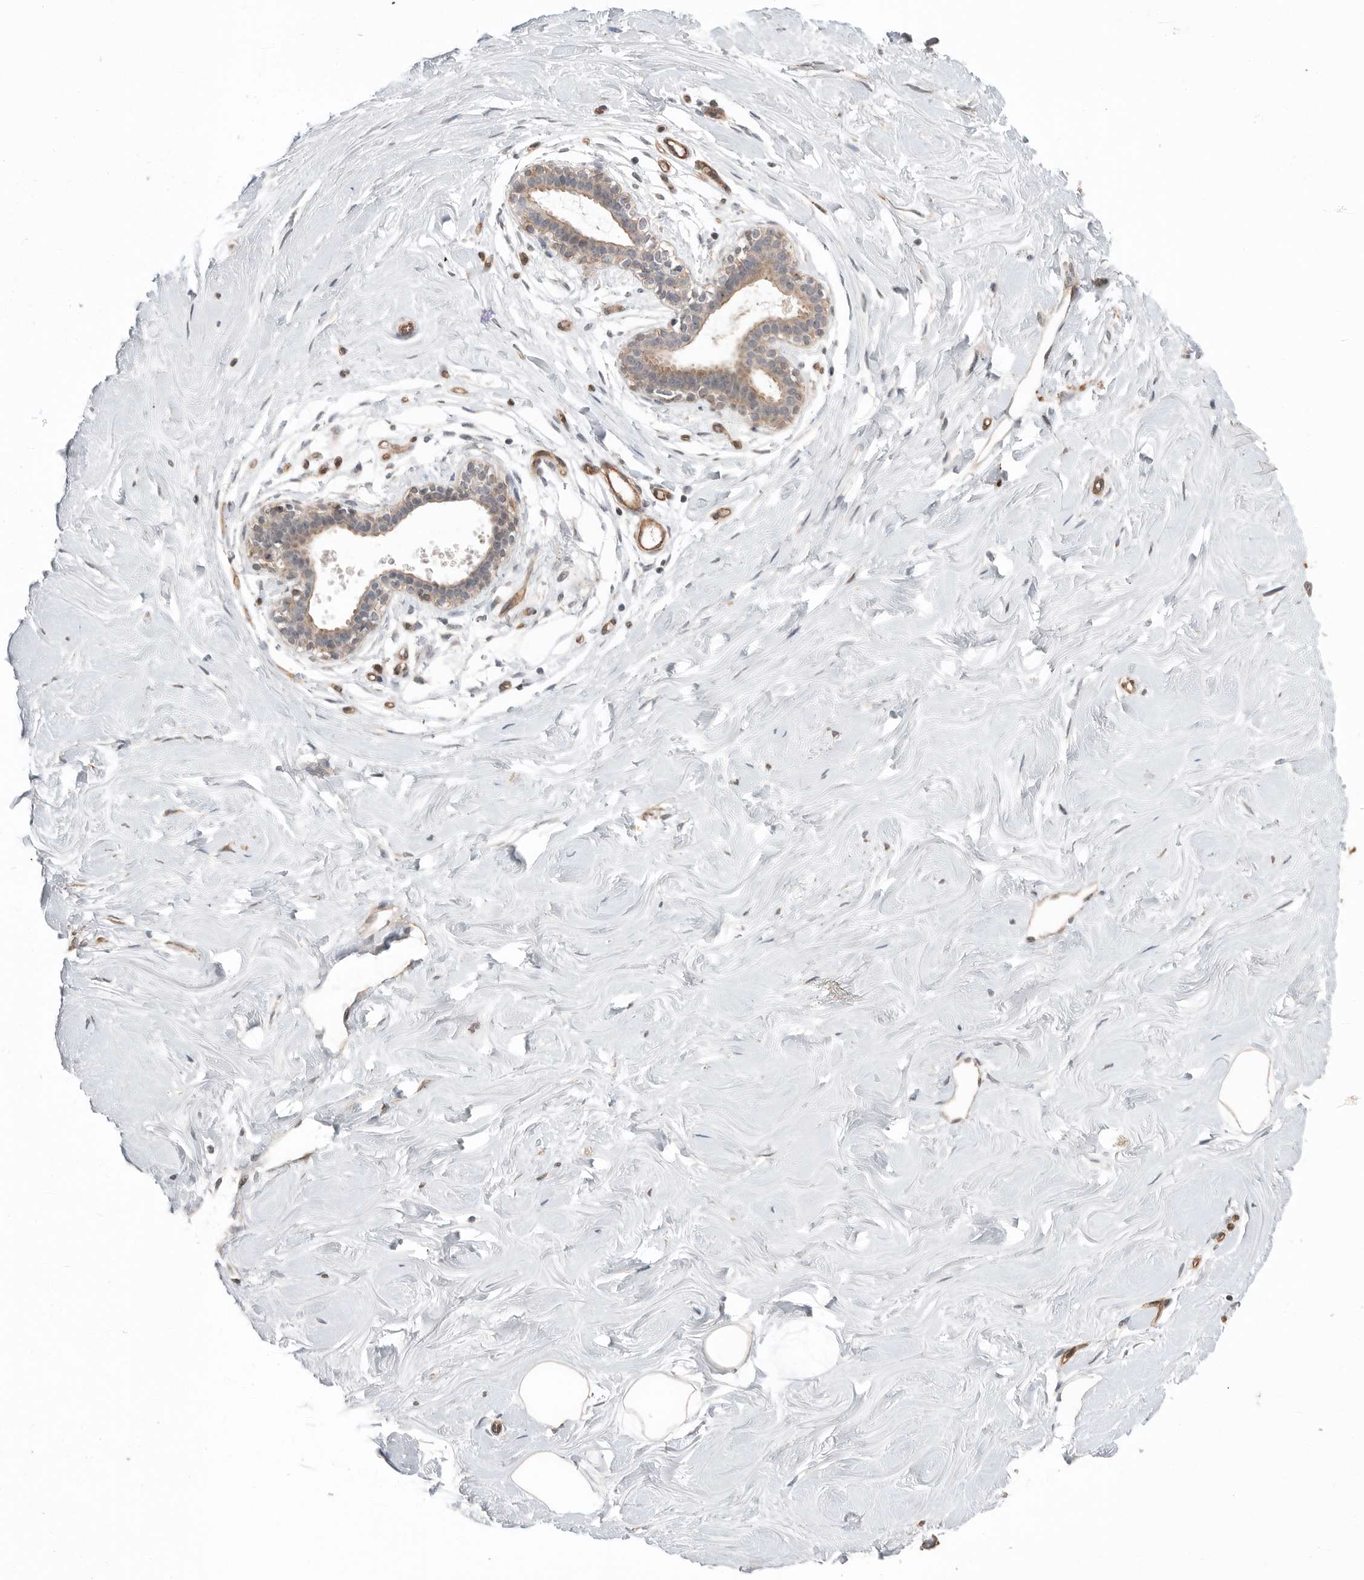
{"staining": {"intensity": "moderate", "quantity": "25%-75%", "location": "cytoplasmic/membranous"}, "tissue": "breast", "cell_type": "Adipocytes", "image_type": "normal", "snomed": [{"axis": "morphology", "description": "Normal tissue, NOS"}, {"axis": "topography", "description": "Breast"}], "caption": "Adipocytes show medium levels of moderate cytoplasmic/membranous staining in approximately 25%-75% of cells in benign human breast. (Stains: DAB in brown, nuclei in blue, Microscopy: brightfield microscopy at high magnification).", "gene": "PEAK1", "patient": {"sex": "female", "age": 23}}